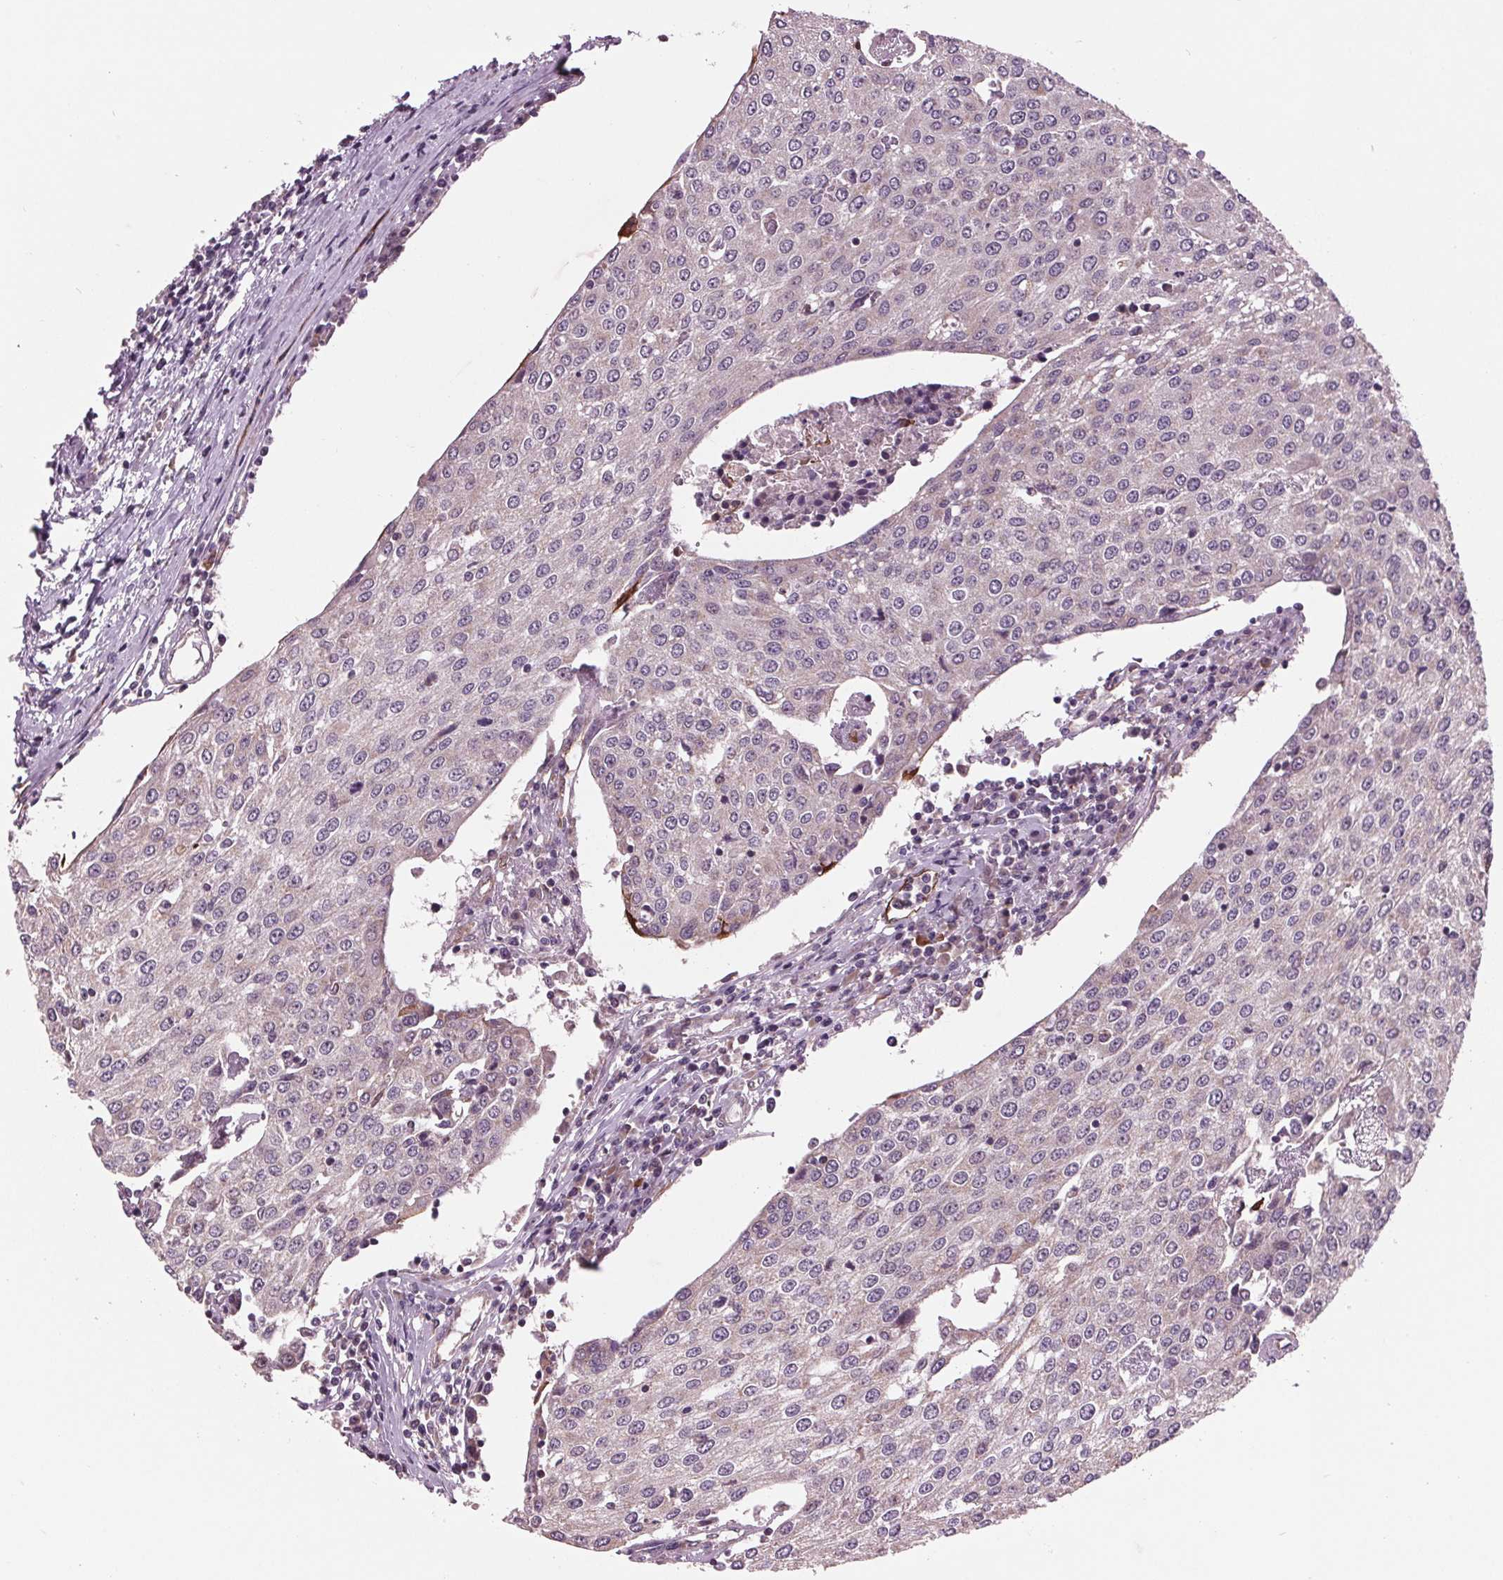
{"staining": {"intensity": "strong", "quantity": "<25%", "location": "cytoplasmic/membranous"}, "tissue": "urothelial cancer", "cell_type": "Tumor cells", "image_type": "cancer", "snomed": [{"axis": "morphology", "description": "Urothelial carcinoma, High grade"}, {"axis": "topography", "description": "Urinary bladder"}], "caption": "Urothelial cancer stained with a brown dye shows strong cytoplasmic/membranous positive expression in approximately <25% of tumor cells.", "gene": "MAPK8", "patient": {"sex": "female", "age": 85}}